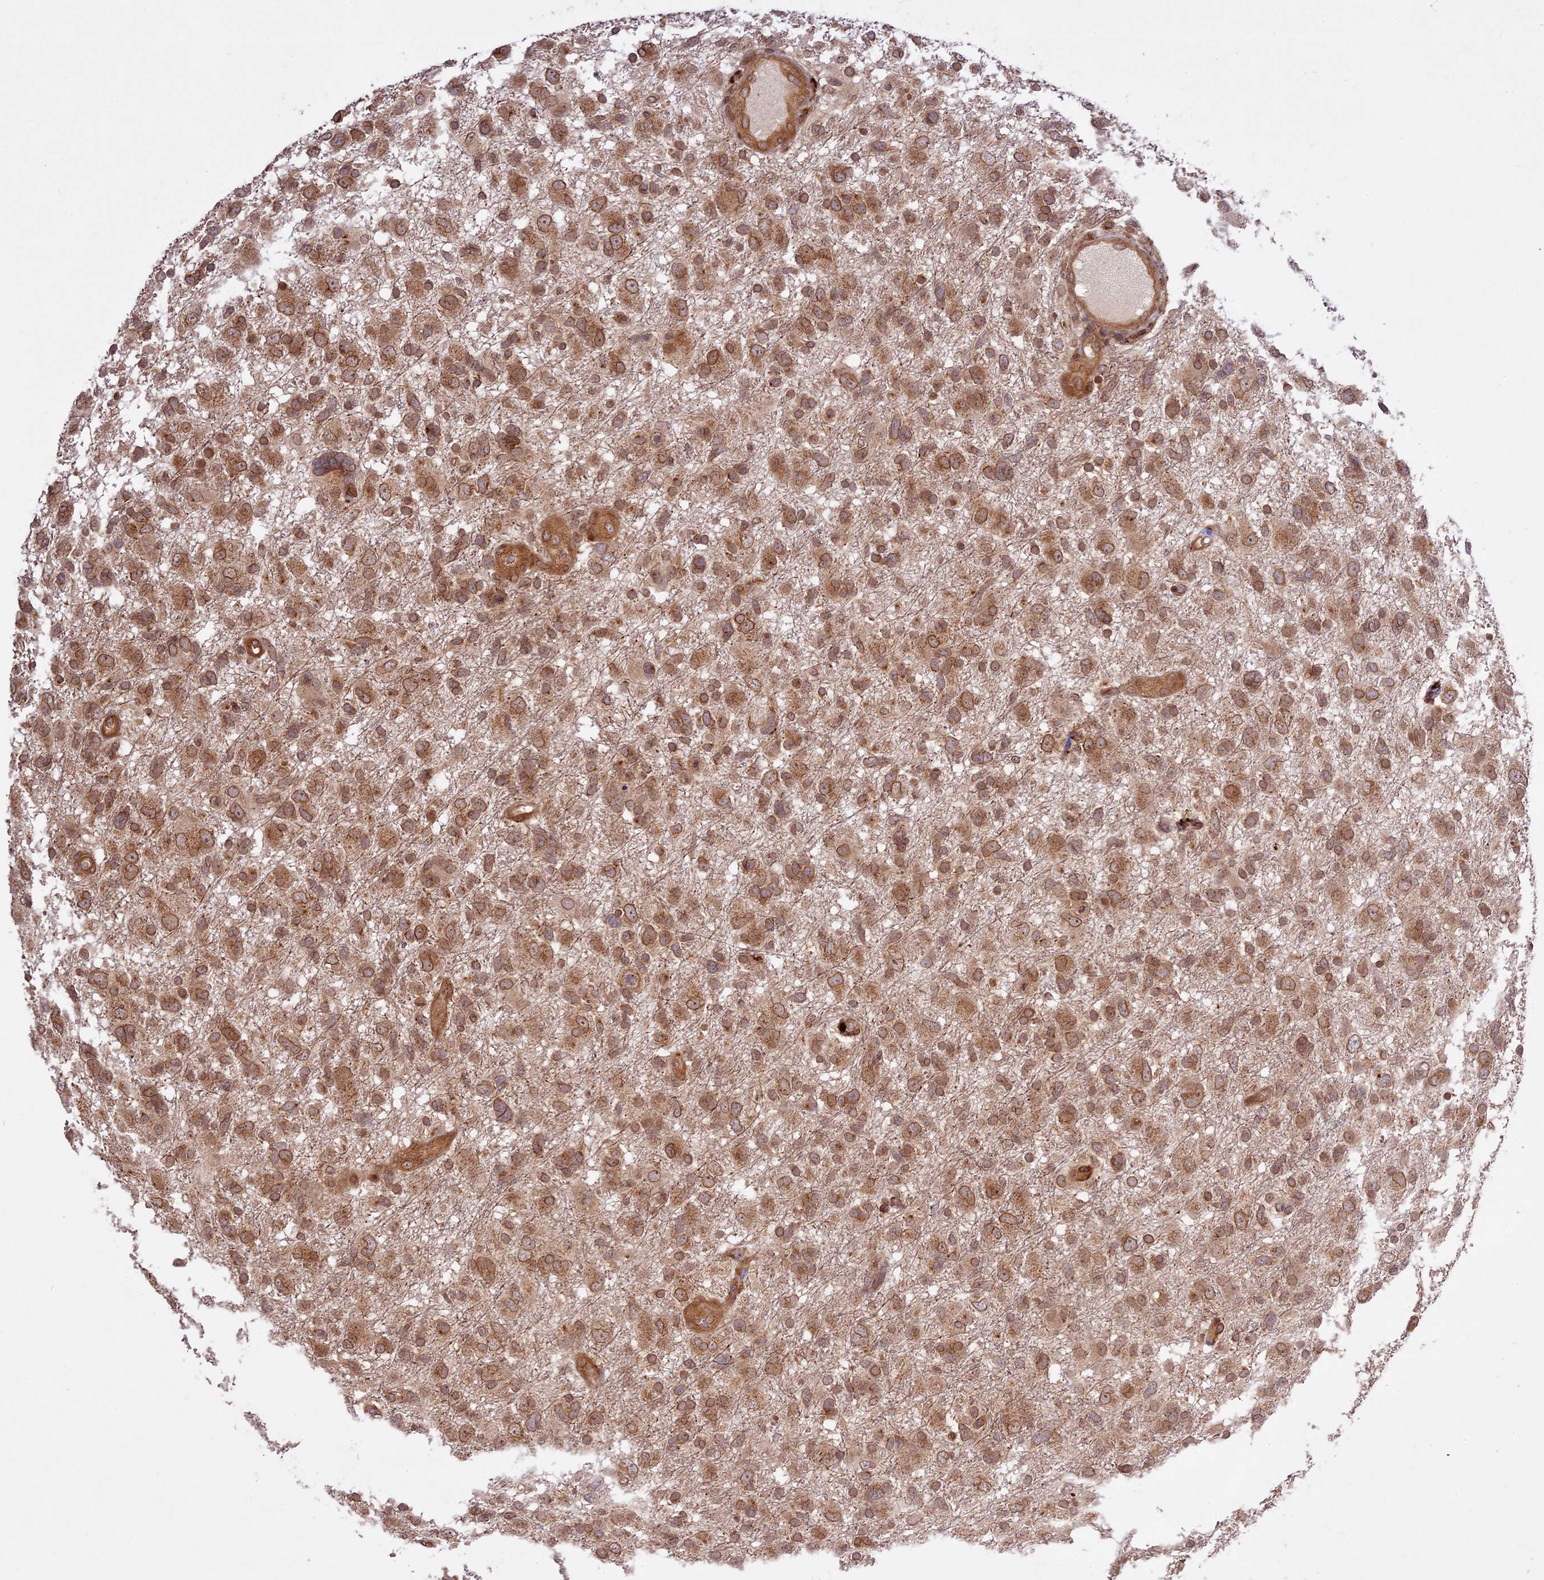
{"staining": {"intensity": "moderate", "quantity": ">75%", "location": "cytoplasmic/membranous,nuclear"}, "tissue": "glioma", "cell_type": "Tumor cells", "image_type": "cancer", "snomed": [{"axis": "morphology", "description": "Glioma, malignant, High grade"}, {"axis": "topography", "description": "Brain"}], "caption": "Immunohistochemical staining of high-grade glioma (malignant) reveals medium levels of moderate cytoplasmic/membranous and nuclear expression in approximately >75% of tumor cells.", "gene": "DGKH", "patient": {"sex": "male", "age": 61}}